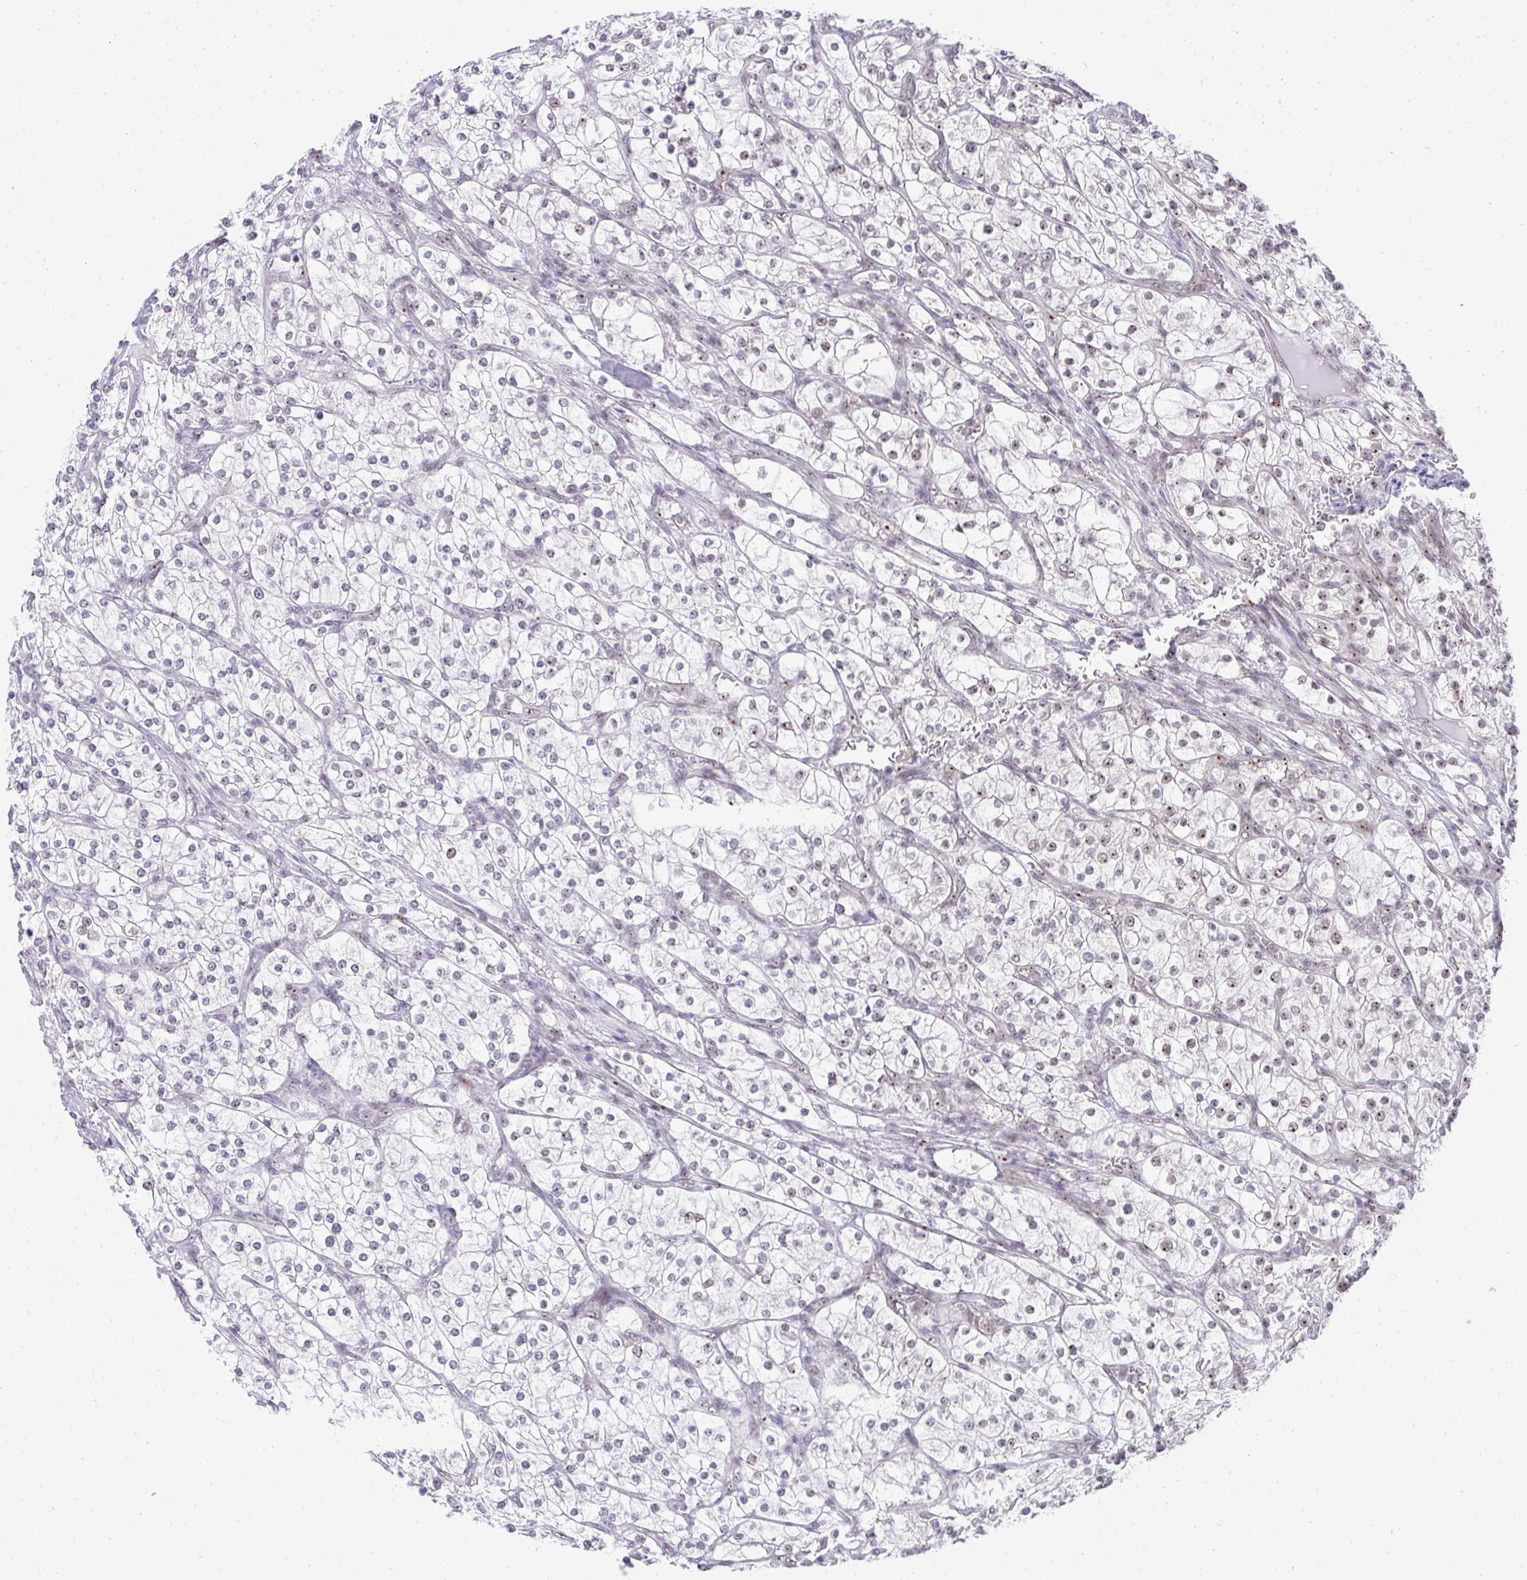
{"staining": {"intensity": "weak", "quantity": "<25%", "location": "nuclear"}, "tissue": "renal cancer", "cell_type": "Tumor cells", "image_type": "cancer", "snomed": [{"axis": "morphology", "description": "Adenocarcinoma, NOS"}, {"axis": "topography", "description": "Kidney"}], "caption": "This is an immunohistochemistry histopathology image of renal cancer. There is no staining in tumor cells.", "gene": "HIRA", "patient": {"sex": "male", "age": 80}}